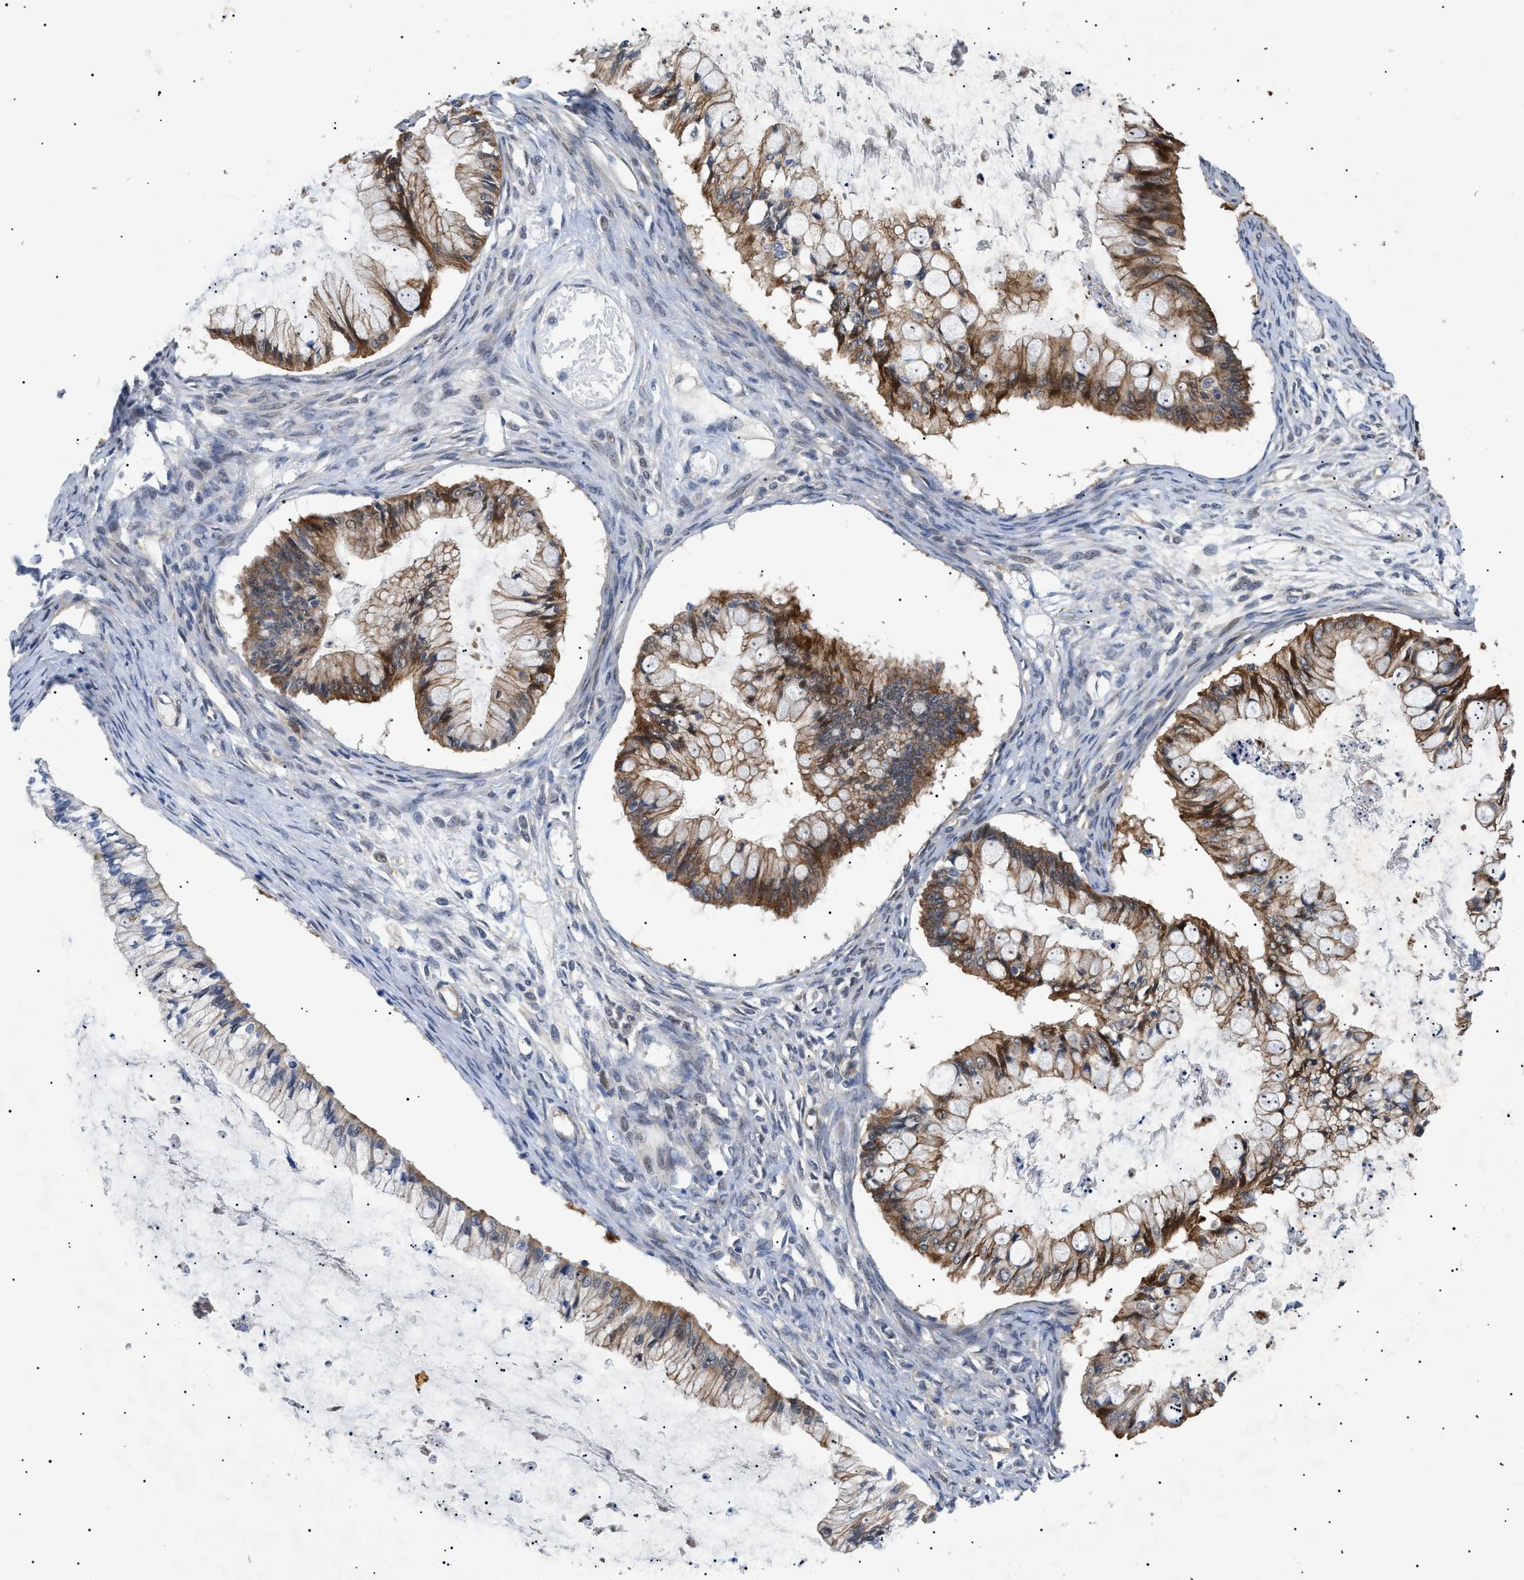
{"staining": {"intensity": "strong", "quantity": ">75%", "location": "cytoplasmic/membranous"}, "tissue": "ovarian cancer", "cell_type": "Tumor cells", "image_type": "cancer", "snomed": [{"axis": "morphology", "description": "Cystadenocarcinoma, mucinous, NOS"}, {"axis": "topography", "description": "Ovary"}], "caption": "Immunohistochemistry staining of ovarian mucinous cystadenocarcinoma, which demonstrates high levels of strong cytoplasmic/membranous positivity in approximately >75% of tumor cells indicating strong cytoplasmic/membranous protein staining. The staining was performed using DAB (3,3'-diaminobenzidine) (brown) for protein detection and nuclei were counterstained in hematoxylin (blue).", "gene": "CRCP", "patient": {"sex": "female", "age": 57}}